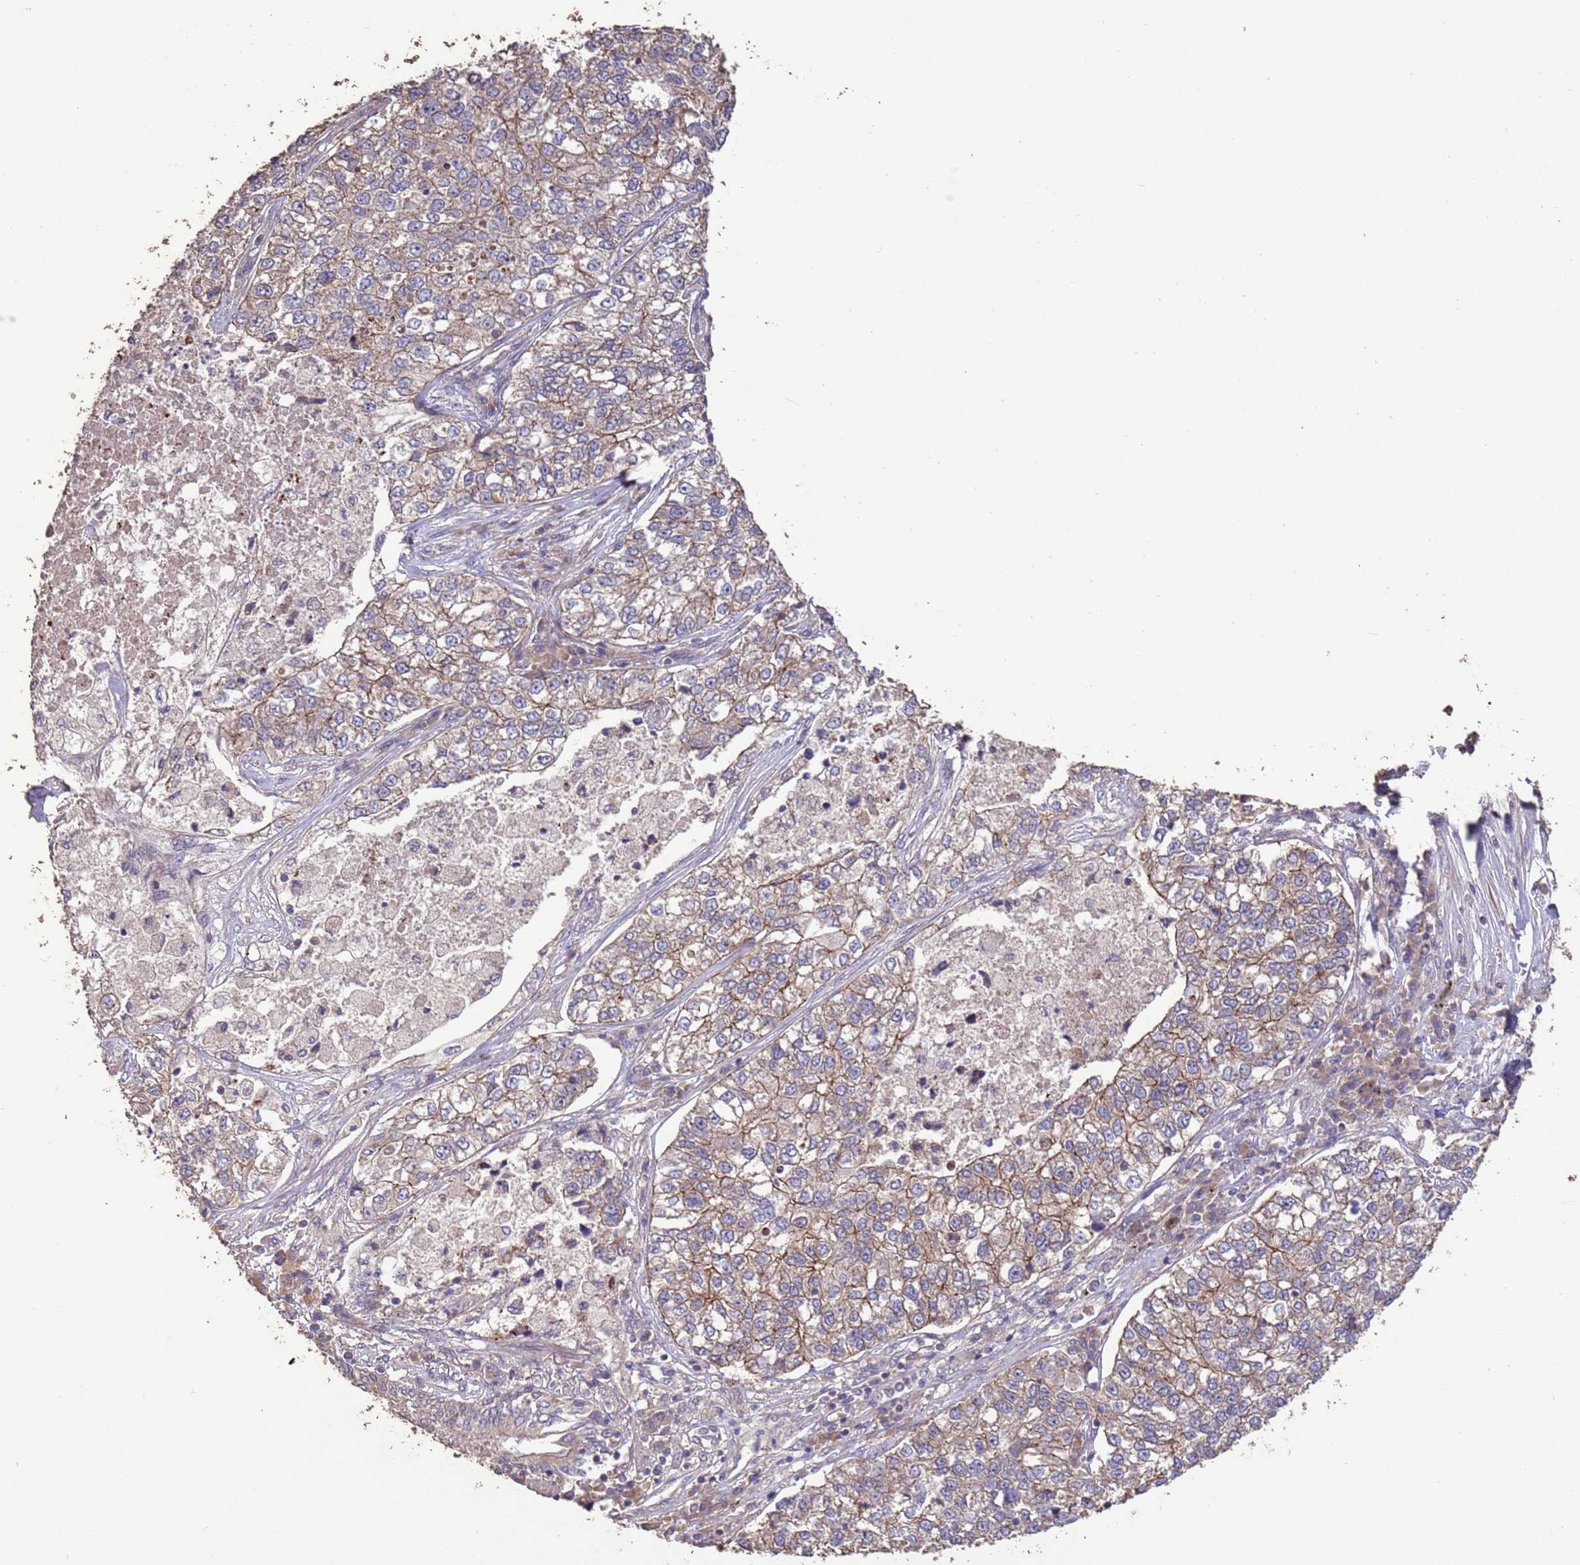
{"staining": {"intensity": "weak", "quantity": "25%-75%", "location": "cytoplasmic/membranous"}, "tissue": "lung cancer", "cell_type": "Tumor cells", "image_type": "cancer", "snomed": [{"axis": "morphology", "description": "Adenocarcinoma, NOS"}, {"axis": "topography", "description": "Lung"}], "caption": "This histopathology image shows lung cancer stained with immunohistochemistry to label a protein in brown. The cytoplasmic/membranous of tumor cells show weak positivity for the protein. Nuclei are counter-stained blue.", "gene": "SLC9B2", "patient": {"sex": "male", "age": 49}}